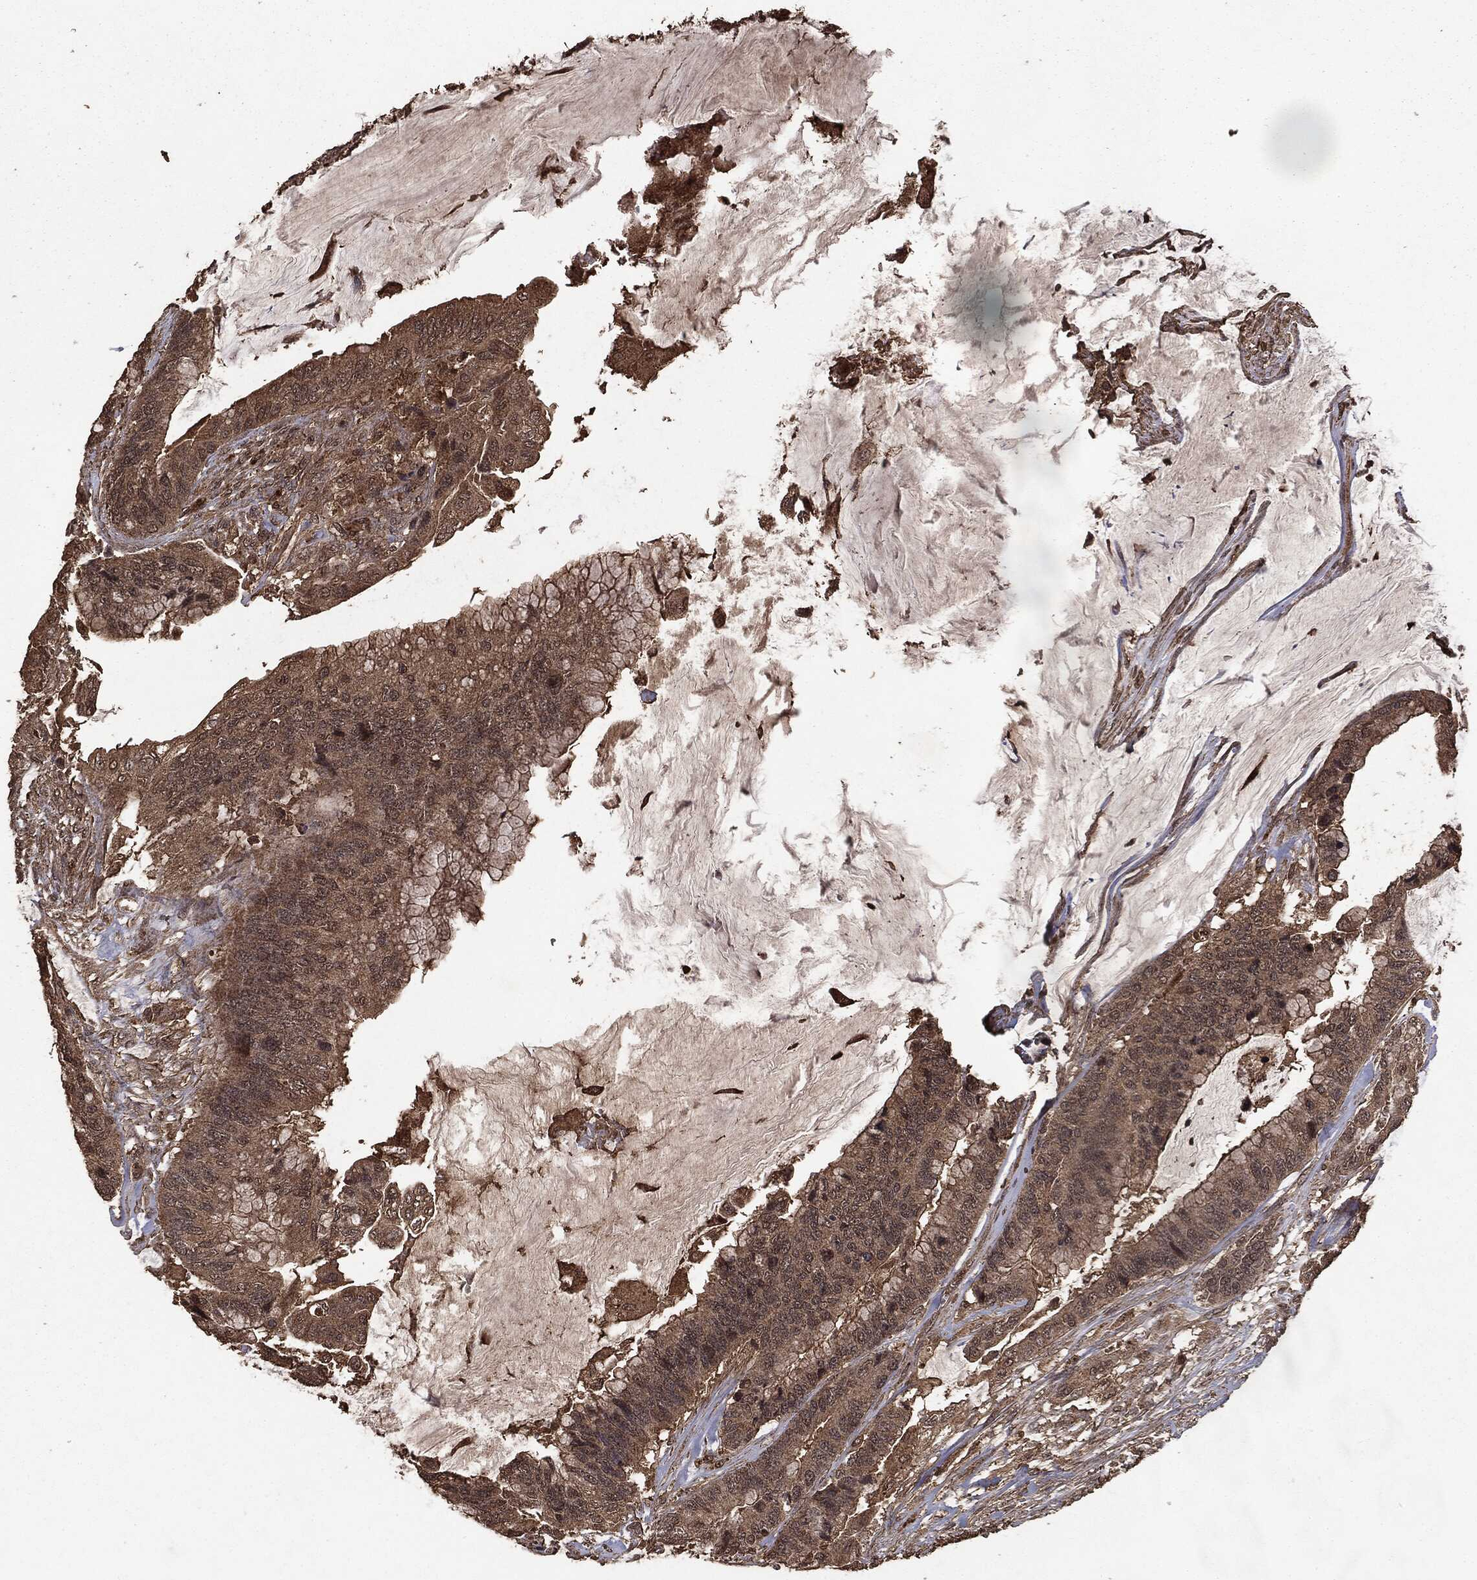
{"staining": {"intensity": "moderate", "quantity": ">75%", "location": "cytoplasmic/membranous"}, "tissue": "colorectal cancer", "cell_type": "Tumor cells", "image_type": "cancer", "snomed": [{"axis": "morphology", "description": "Adenocarcinoma, NOS"}, {"axis": "topography", "description": "Rectum"}], "caption": "Moderate cytoplasmic/membranous expression is seen in about >75% of tumor cells in colorectal cancer (adenocarcinoma).", "gene": "NME1", "patient": {"sex": "female", "age": 59}}